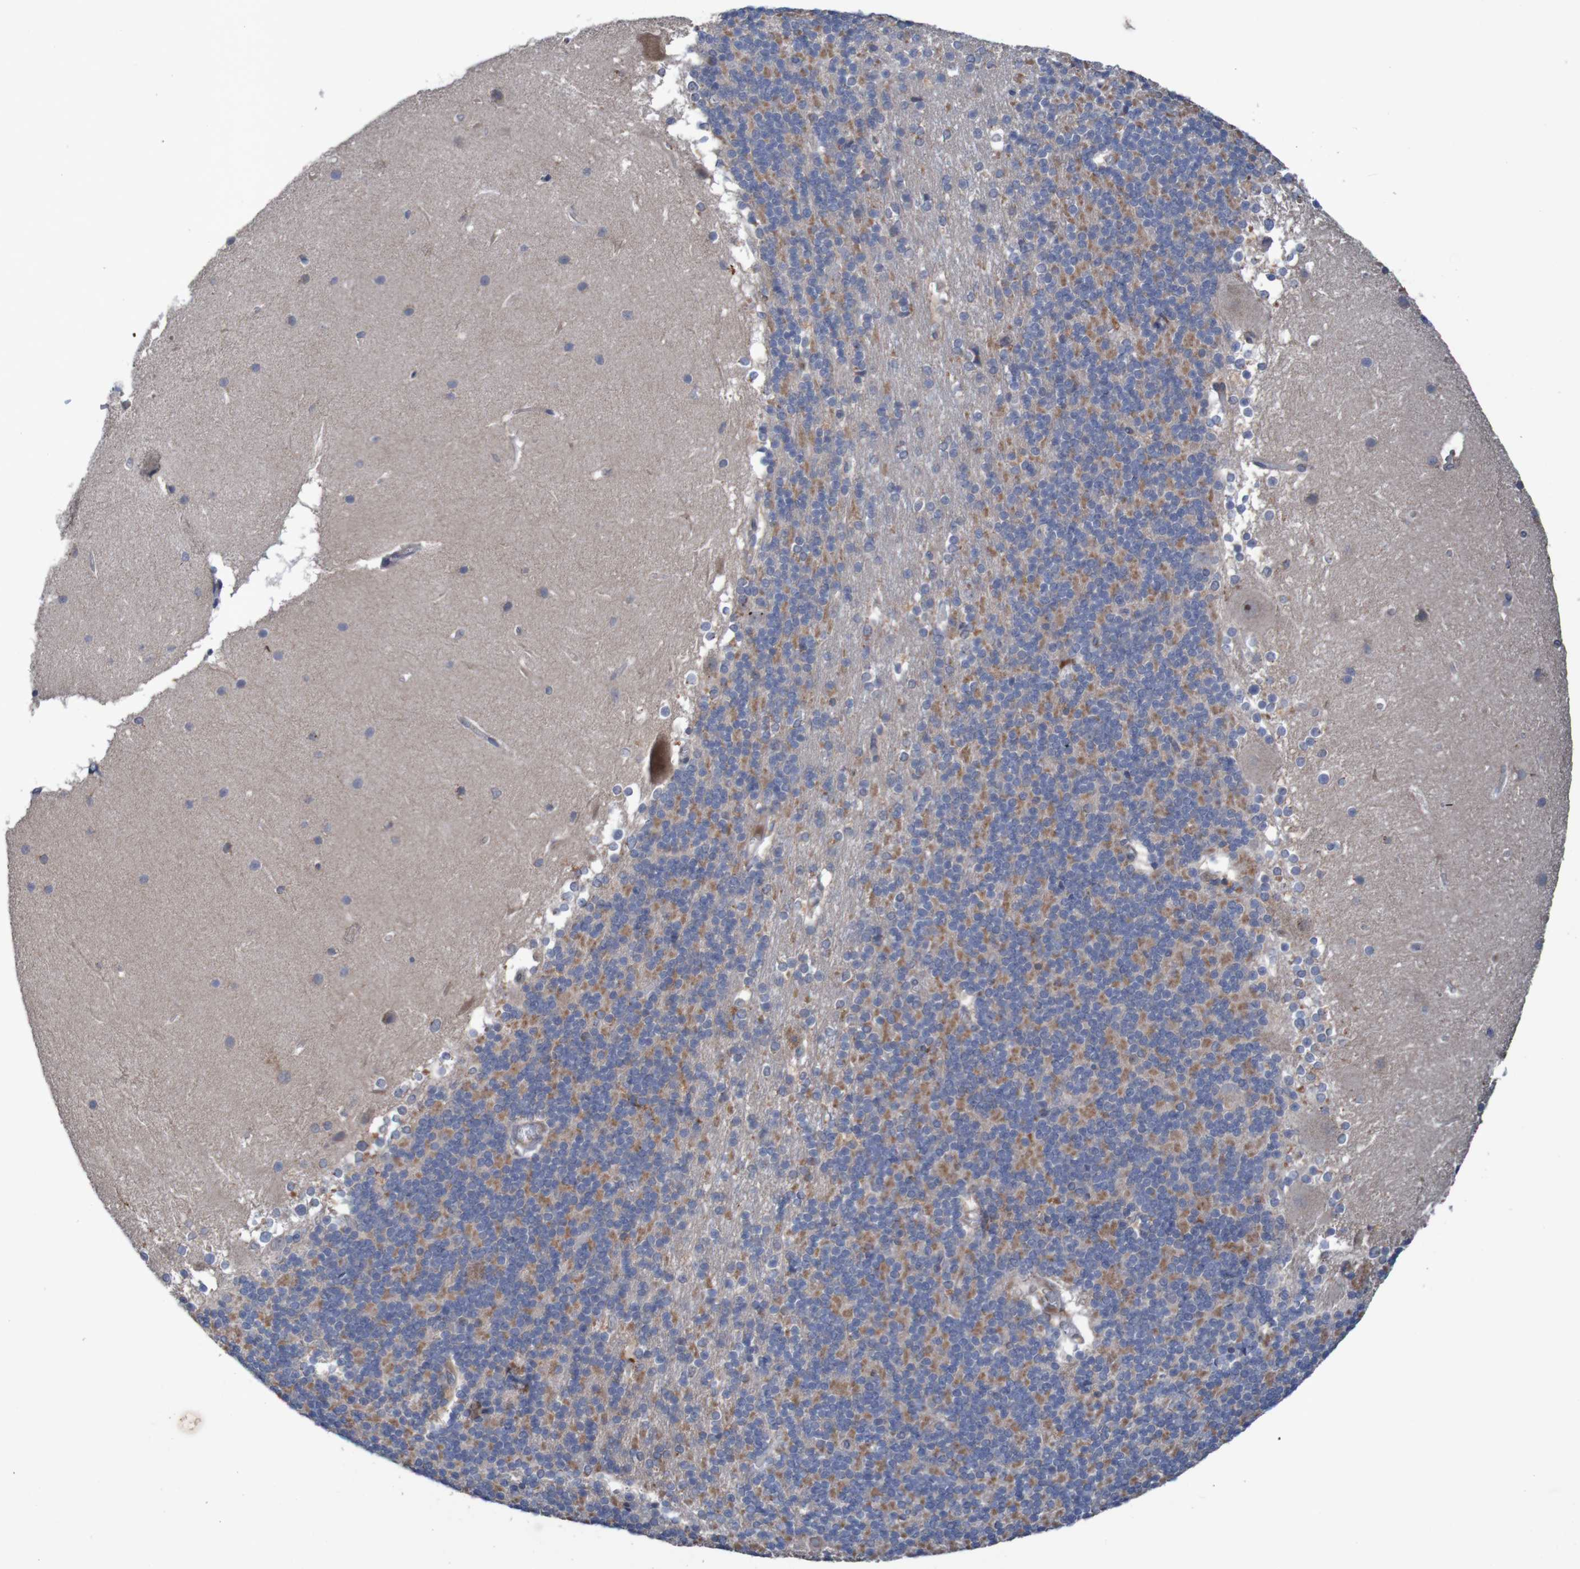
{"staining": {"intensity": "weak", "quantity": "25%-75%", "location": "cytoplasmic/membranous"}, "tissue": "cerebellum", "cell_type": "Cells in granular layer", "image_type": "normal", "snomed": [{"axis": "morphology", "description": "Normal tissue, NOS"}, {"axis": "topography", "description": "Cerebellum"}], "caption": "Immunohistochemistry photomicrograph of unremarkable cerebellum: cerebellum stained using immunohistochemistry shows low levels of weak protein expression localized specifically in the cytoplasmic/membranous of cells in granular layer, appearing as a cytoplasmic/membranous brown color.", "gene": "ANGPT4", "patient": {"sex": "female", "age": 19}}